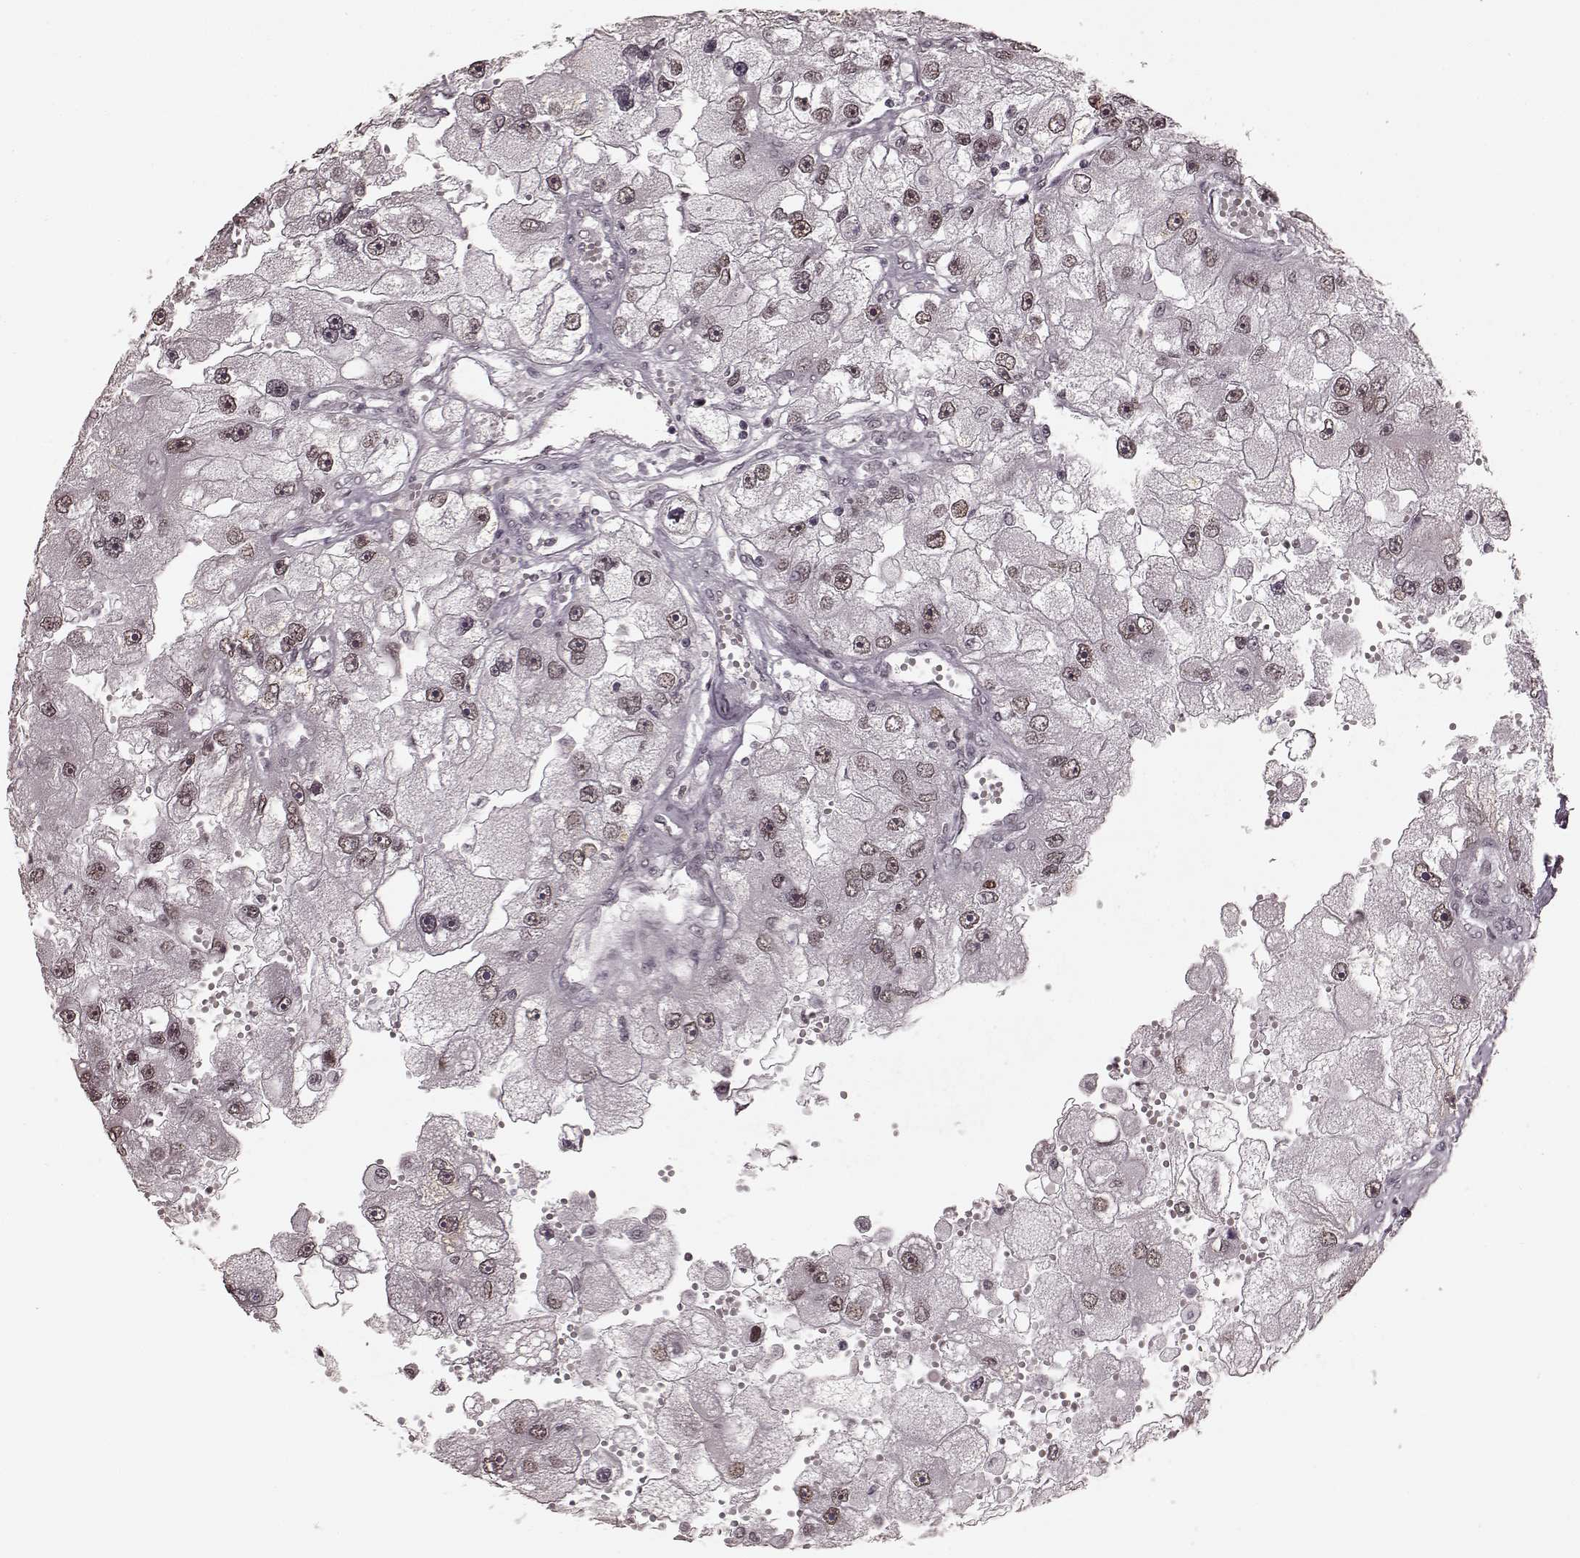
{"staining": {"intensity": "weak", "quantity": ">75%", "location": "nuclear"}, "tissue": "renal cancer", "cell_type": "Tumor cells", "image_type": "cancer", "snomed": [{"axis": "morphology", "description": "Adenocarcinoma, NOS"}, {"axis": "topography", "description": "Kidney"}], "caption": "Protein expression analysis of human renal cancer reveals weak nuclear expression in about >75% of tumor cells. (DAB IHC with brightfield microscopy, high magnification).", "gene": "PLCB4", "patient": {"sex": "male", "age": 63}}